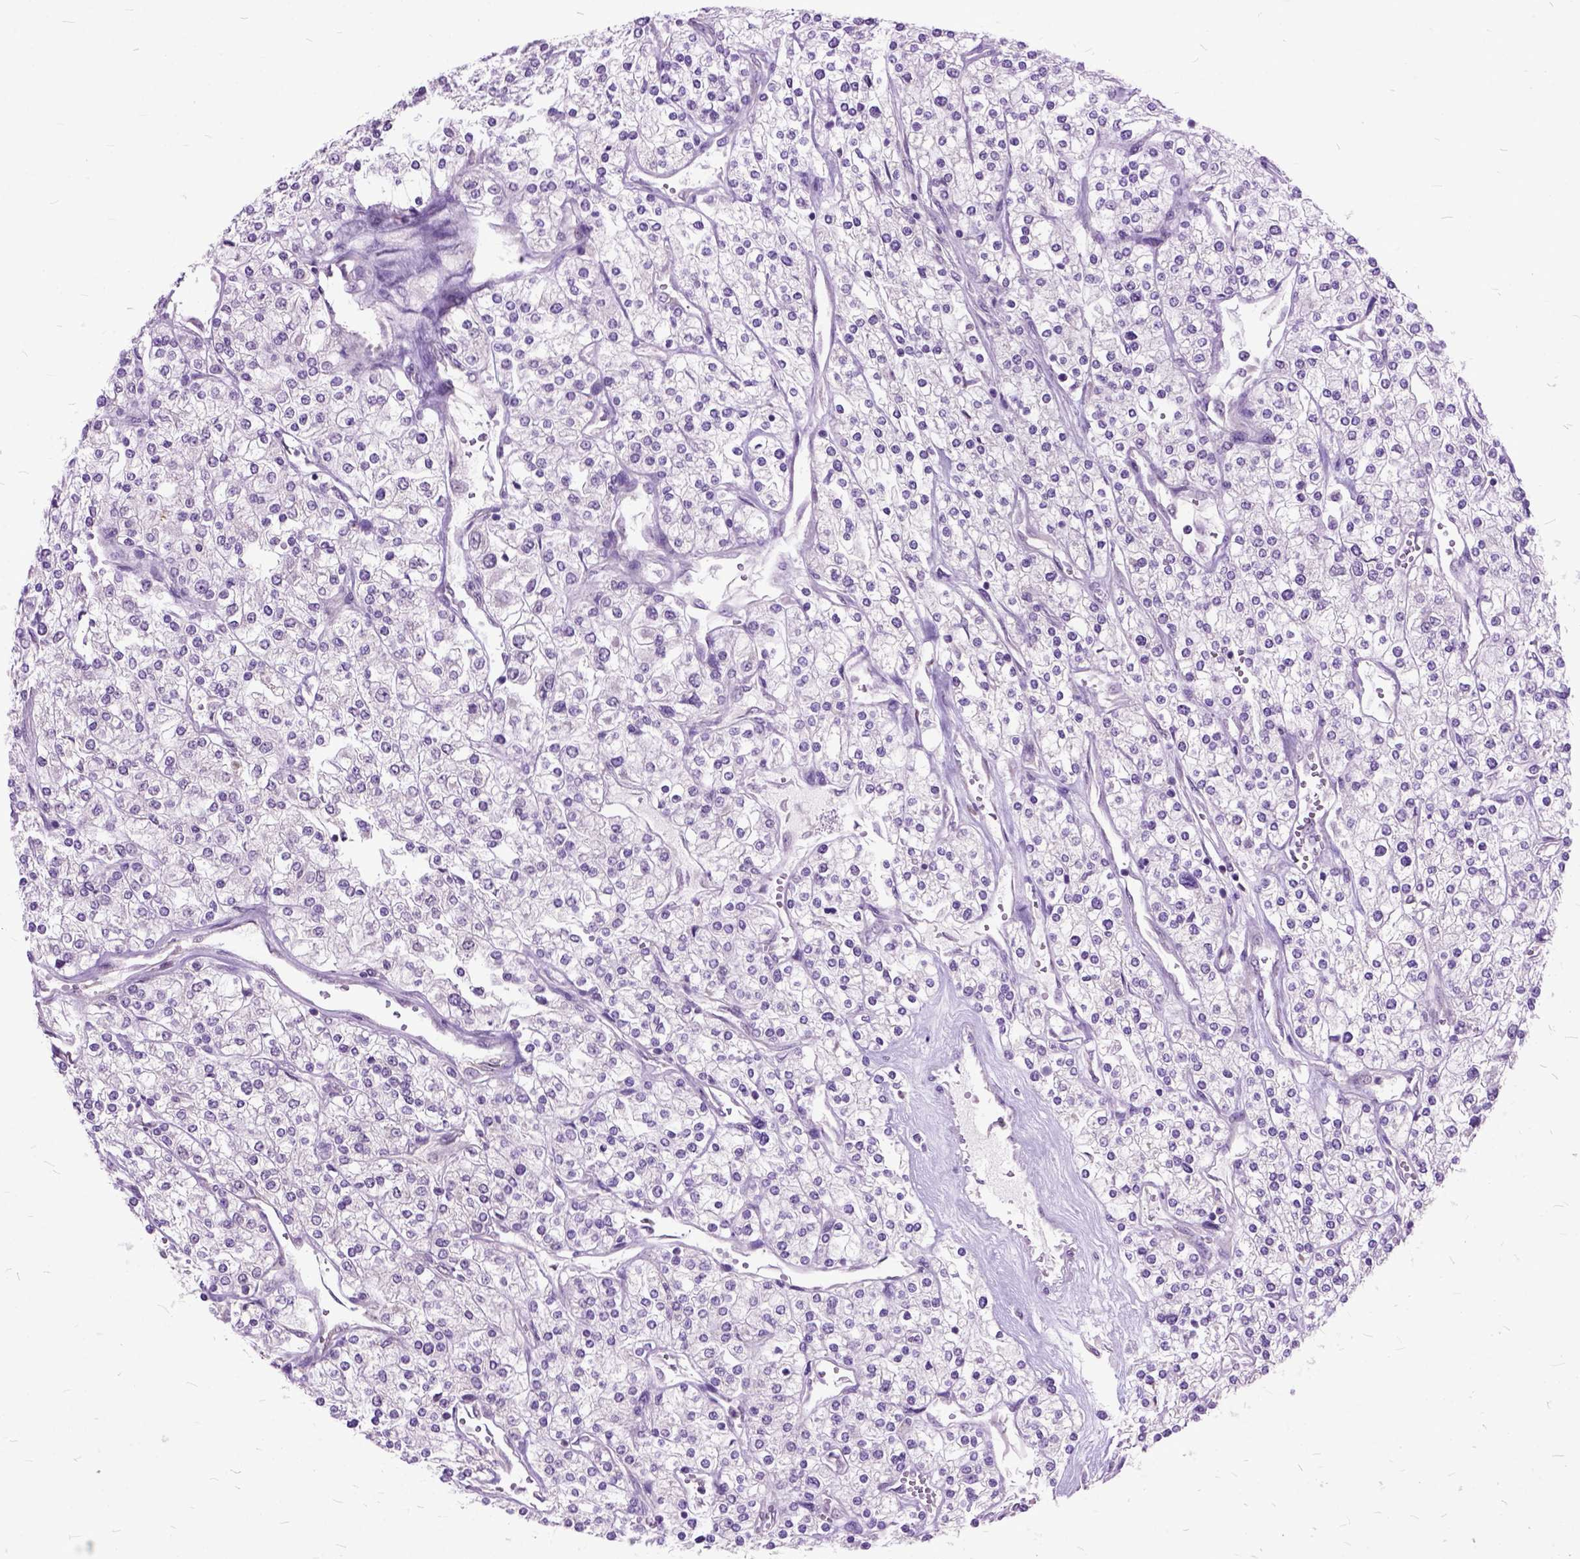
{"staining": {"intensity": "negative", "quantity": "none", "location": "none"}, "tissue": "renal cancer", "cell_type": "Tumor cells", "image_type": "cancer", "snomed": [{"axis": "morphology", "description": "Adenocarcinoma, NOS"}, {"axis": "topography", "description": "Kidney"}], "caption": "There is no significant staining in tumor cells of renal cancer (adenocarcinoma).", "gene": "ORC5", "patient": {"sex": "male", "age": 80}}